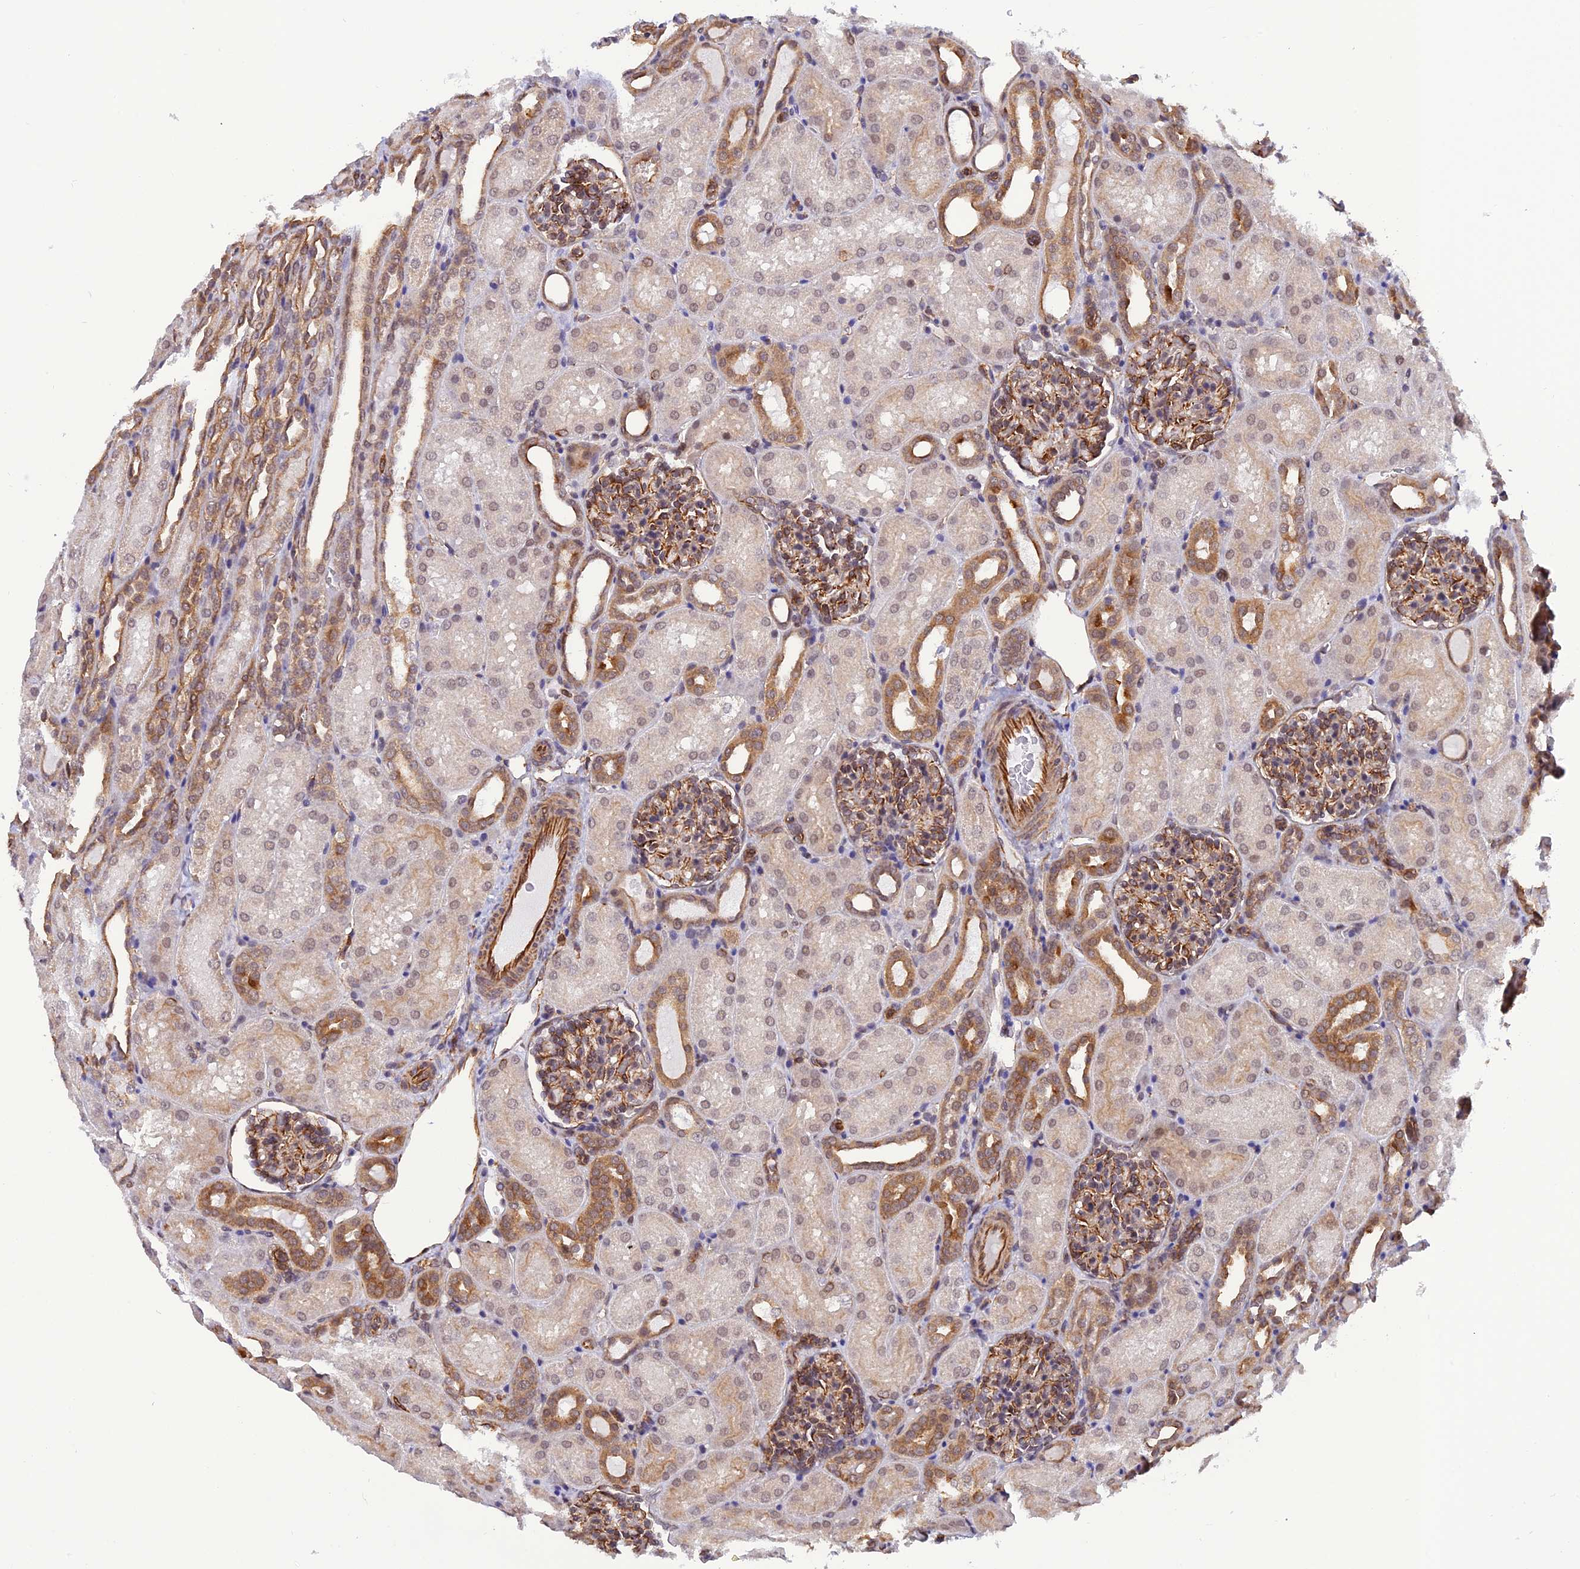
{"staining": {"intensity": "moderate", "quantity": "25%-75%", "location": "cytoplasmic/membranous,nuclear"}, "tissue": "kidney", "cell_type": "Cells in glomeruli", "image_type": "normal", "snomed": [{"axis": "morphology", "description": "Normal tissue, NOS"}, {"axis": "topography", "description": "Kidney"}], "caption": "Benign kidney reveals moderate cytoplasmic/membranous,nuclear staining in about 25%-75% of cells in glomeruli.", "gene": "PAGR1", "patient": {"sex": "male", "age": 1}}